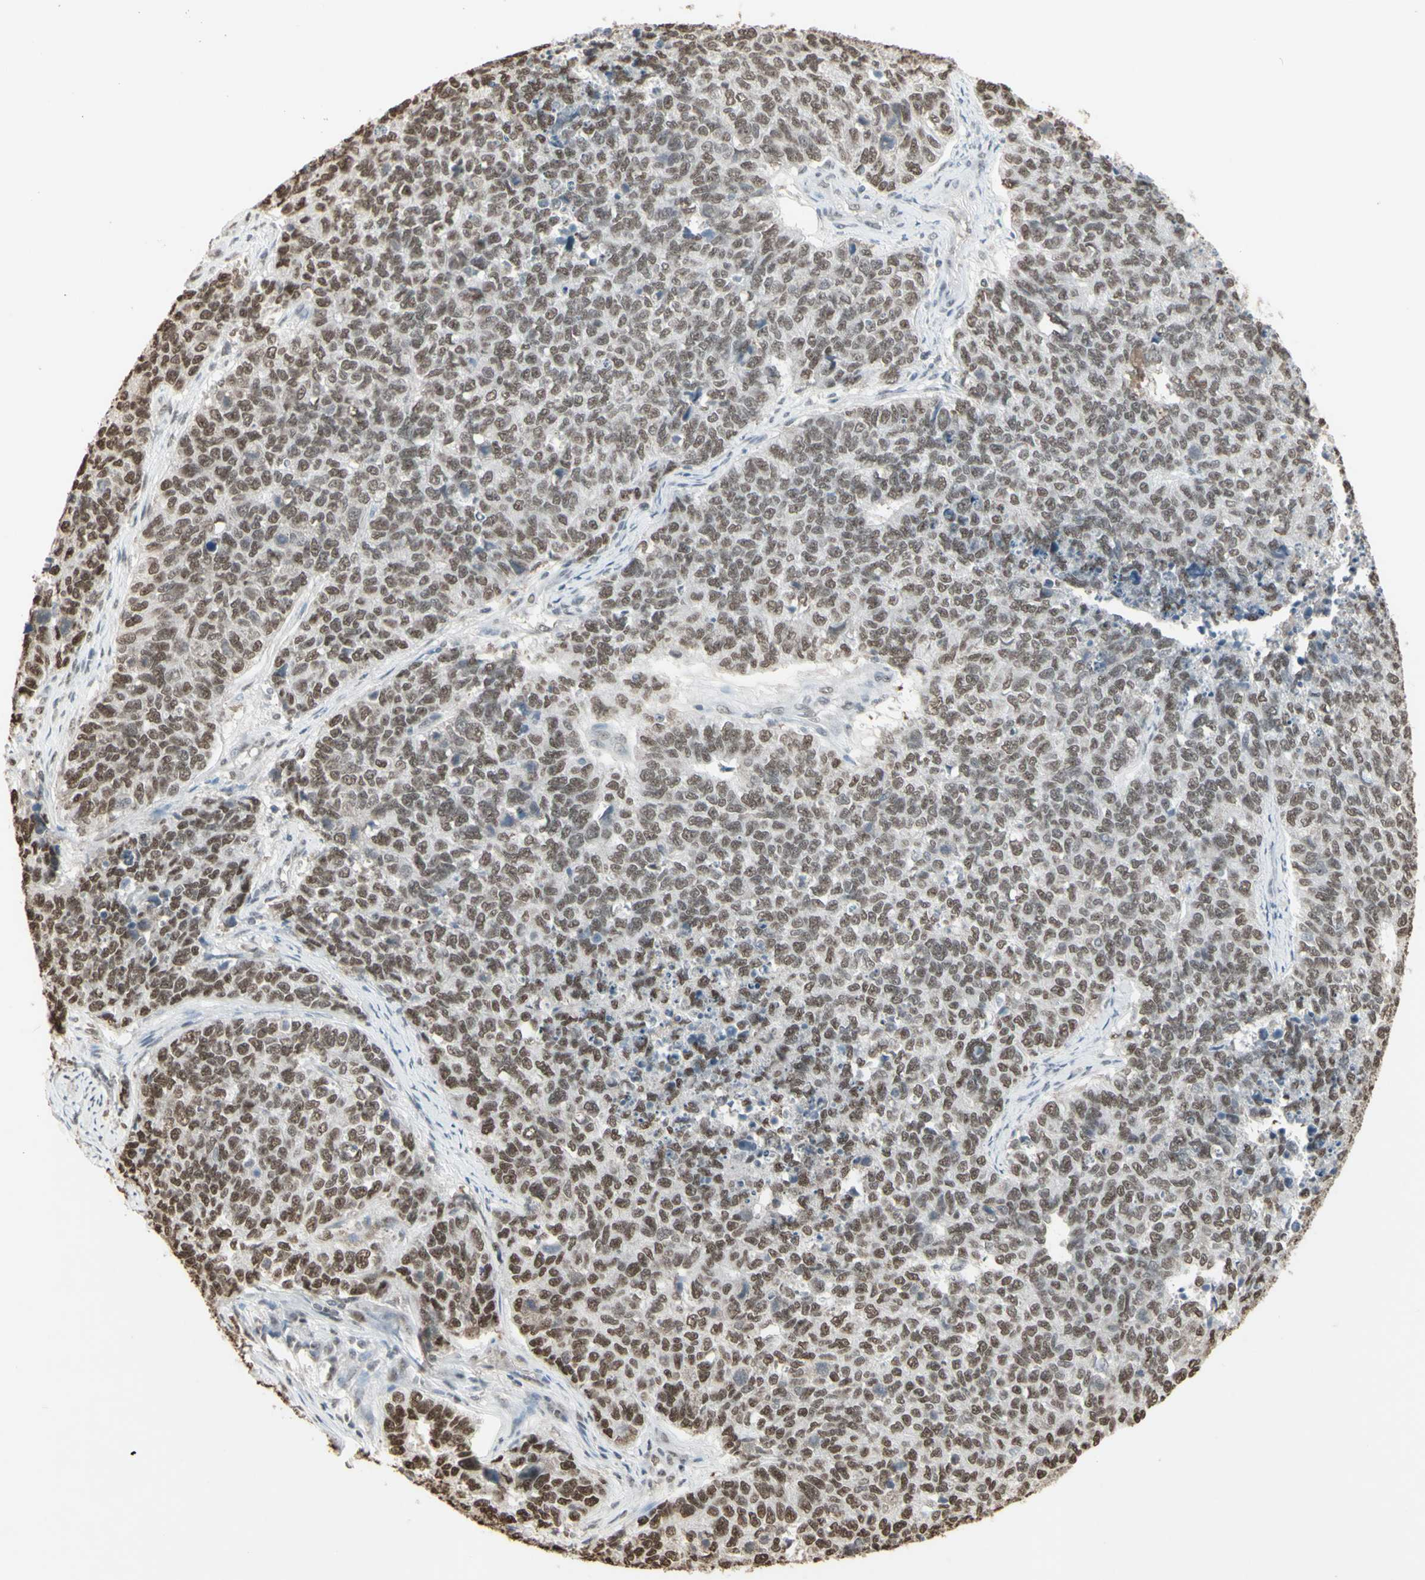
{"staining": {"intensity": "moderate", "quantity": ">75%", "location": "nuclear"}, "tissue": "cervical cancer", "cell_type": "Tumor cells", "image_type": "cancer", "snomed": [{"axis": "morphology", "description": "Squamous cell carcinoma, NOS"}, {"axis": "topography", "description": "Cervix"}], "caption": "Cervical squamous cell carcinoma stained with DAB IHC displays medium levels of moderate nuclear expression in approximately >75% of tumor cells.", "gene": "TRIM28", "patient": {"sex": "female", "age": 63}}